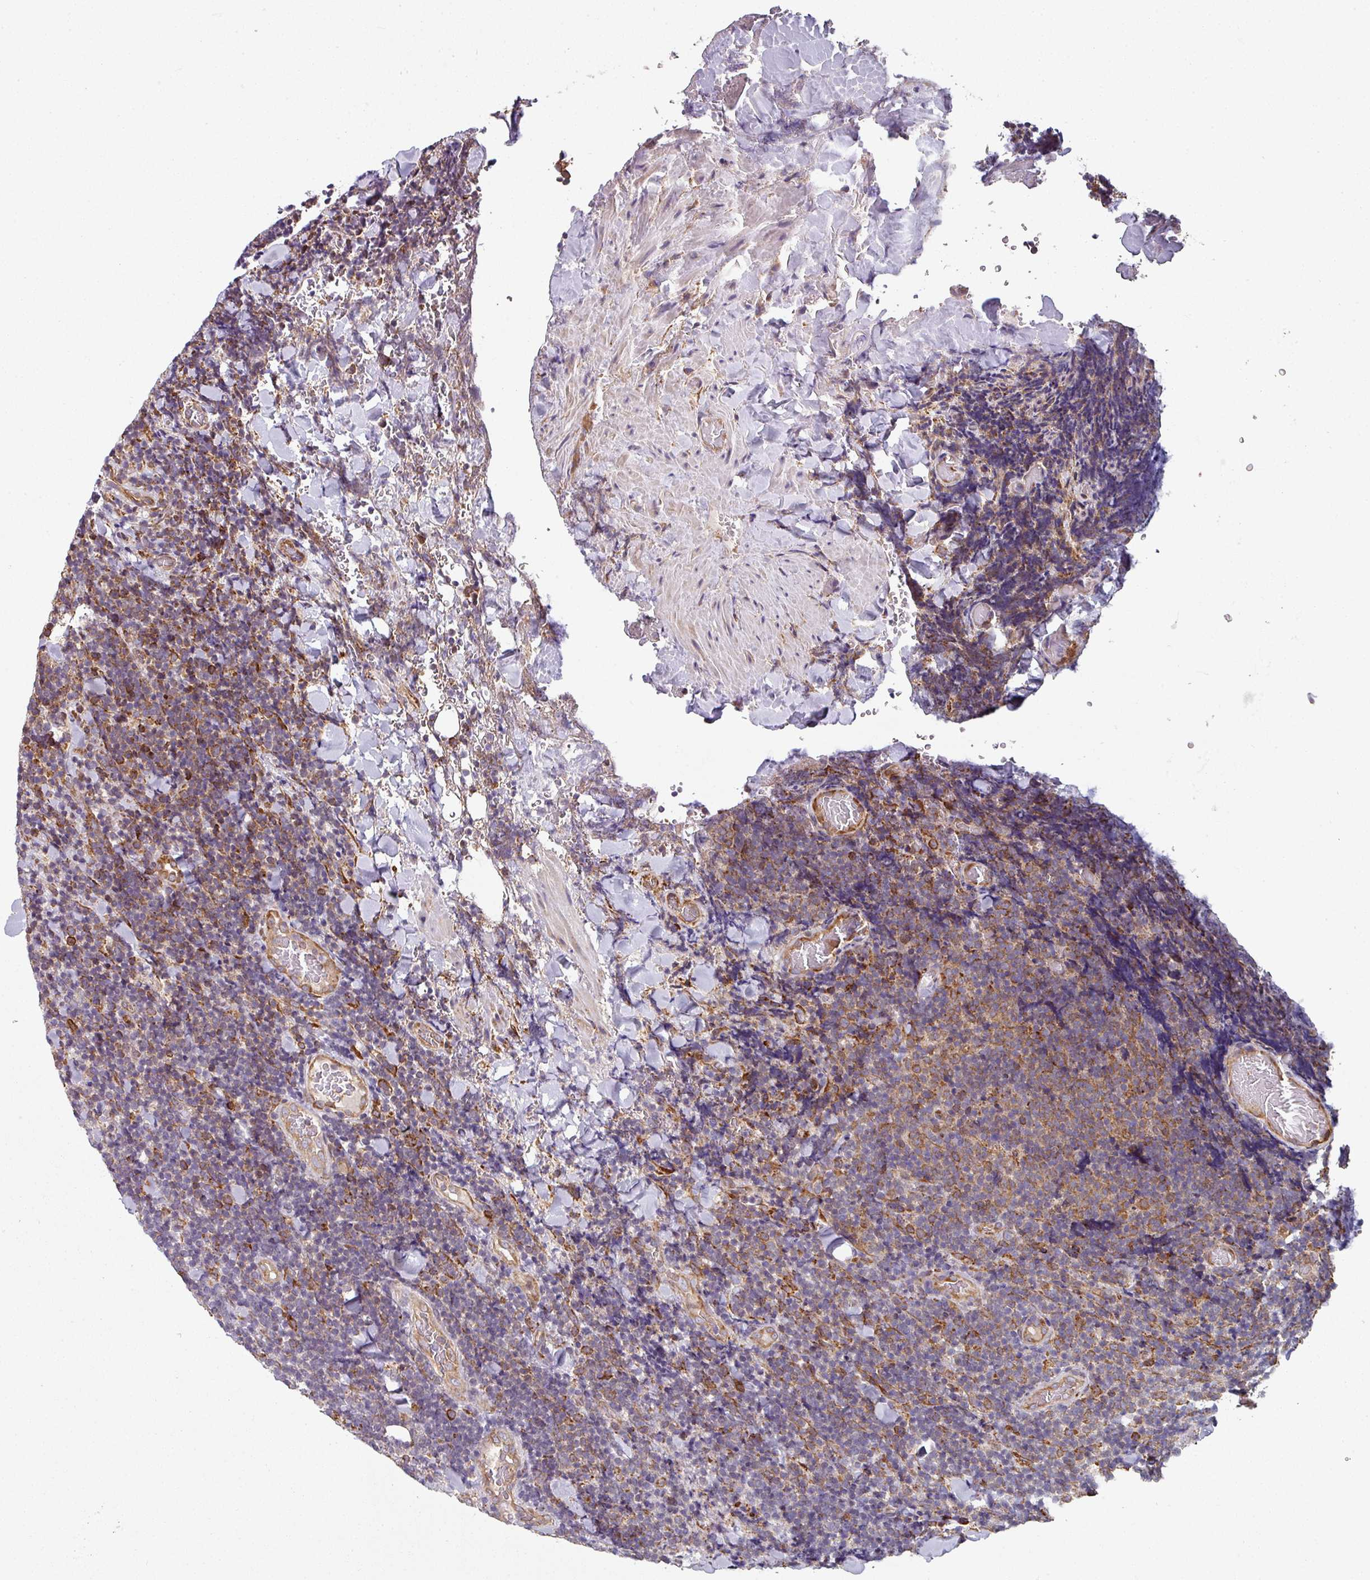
{"staining": {"intensity": "weak", "quantity": ">75%", "location": "cytoplasmic/membranous"}, "tissue": "lymphoma", "cell_type": "Tumor cells", "image_type": "cancer", "snomed": [{"axis": "morphology", "description": "Malignant lymphoma, non-Hodgkin's type, Low grade"}, {"axis": "topography", "description": "Lymph node"}], "caption": "This photomicrograph demonstrates IHC staining of malignant lymphoma, non-Hodgkin's type (low-grade), with low weak cytoplasmic/membranous staining in approximately >75% of tumor cells.", "gene": "FAT4", "patient": {"sex": "male", "age": 66}}